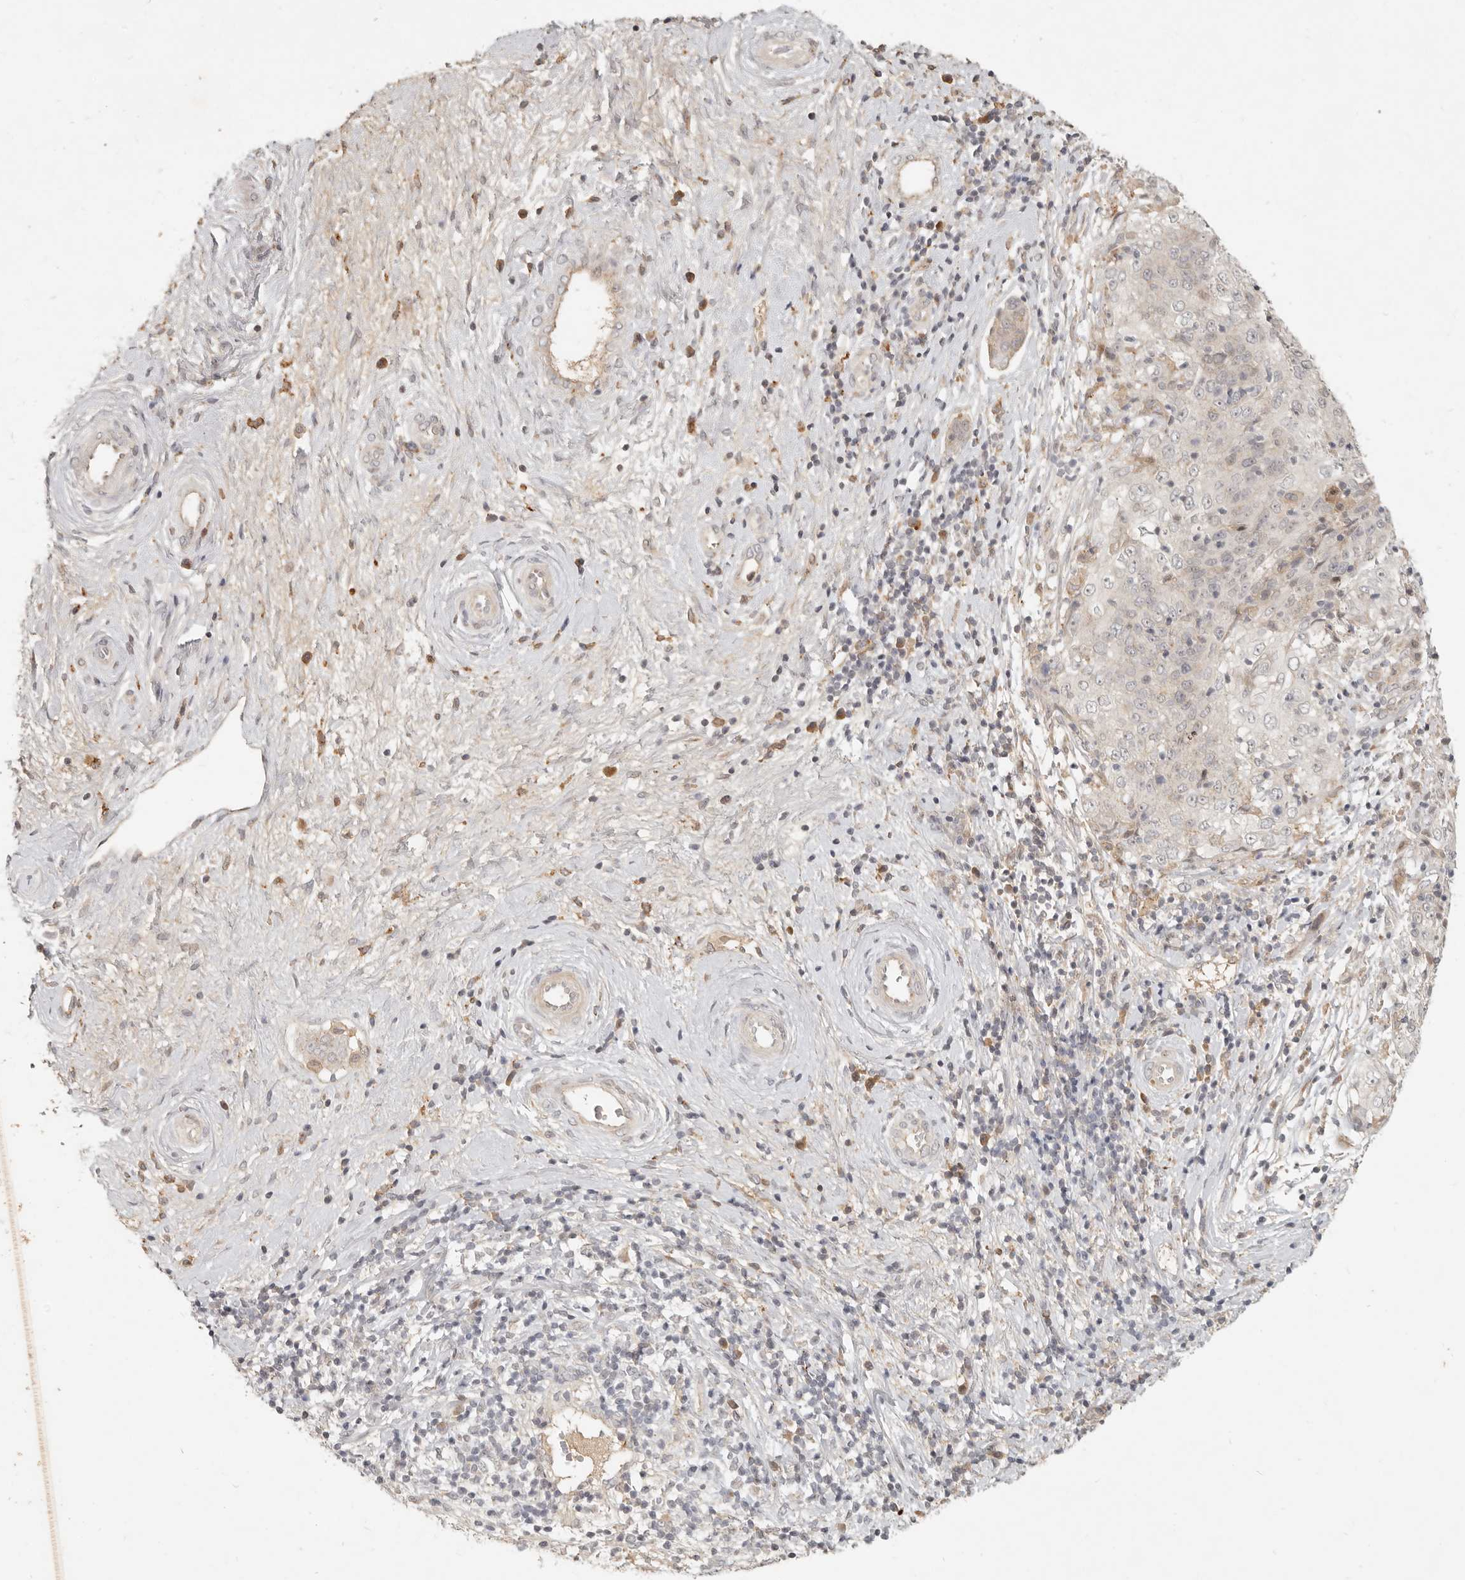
{"staining": {"intensity": "negative", "quantity": "none", "location": "none"}, "tissue": "cervical cancer", "cell_type": "Tumor cells", "image_type": "cancer", "snomed": [{"axis": "morphology", "description": "Squamous cell carcinoma, NOS"}, {"axis": "topography", "description": "Cervix"}], "caption": "Cervical cancer (squamous cell carcinoma) was stained to show a protein in brown. There is no significant staining in tumor cells.", "gene": "UBXN11", "patient": {"sex": "female", "age": 48}}